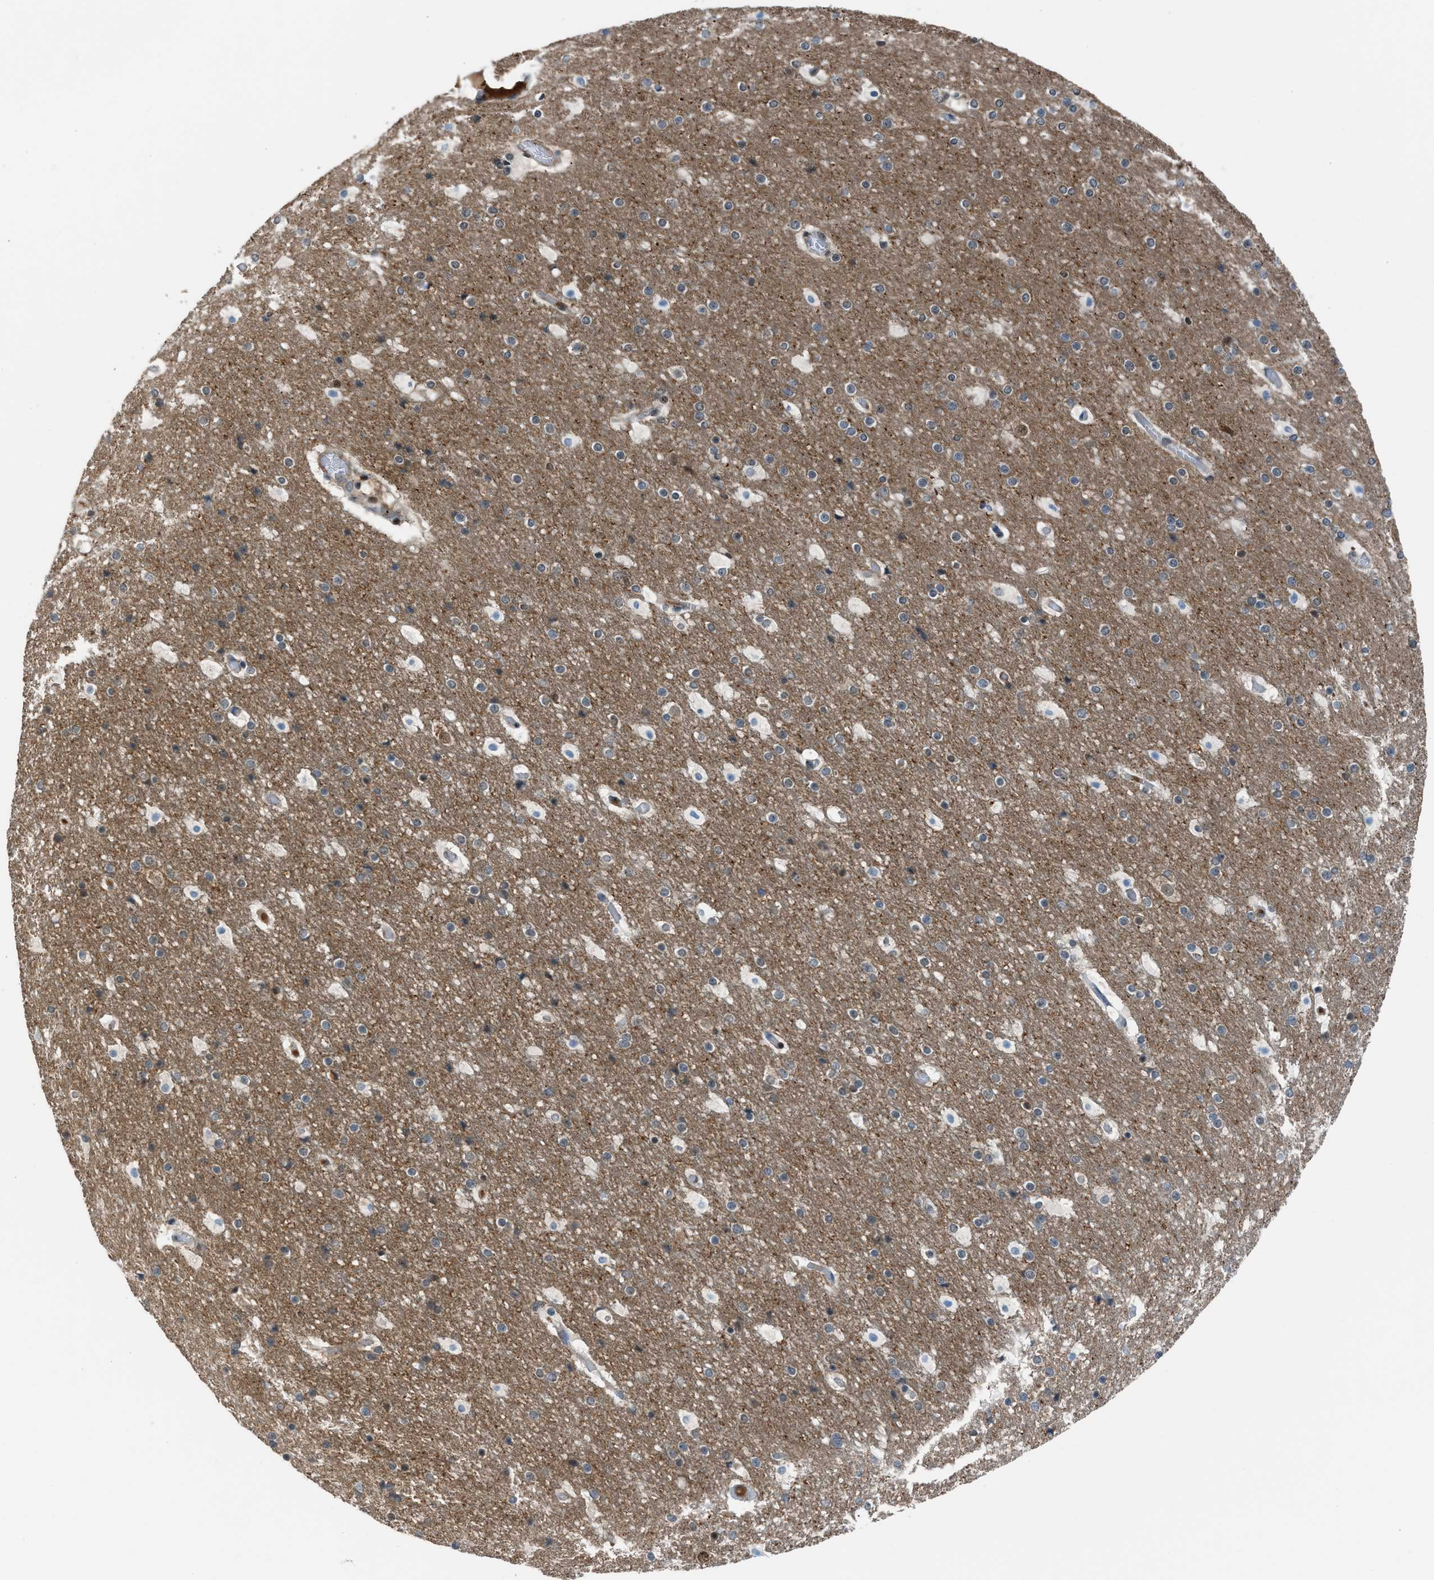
{"staining": {"intensity": "negative", "quantity": "none", "location": "none"}, "tissue": "cerebral cortex", "cell_type": "Endothelial cells", "image_type": "normal", "snomed": [{"axis": "morphology", "description": "Normal tissue, NOS"}, {"axis": "topography", "description": "Cerebral cortex"}], "caption": "Immunohistochemical staining of unremarkable human cerebral cortex demonstrates no significant staining in endothelial cells.", "gene": "CRTC1", "patient": {"sex": "male", "age": 57}}